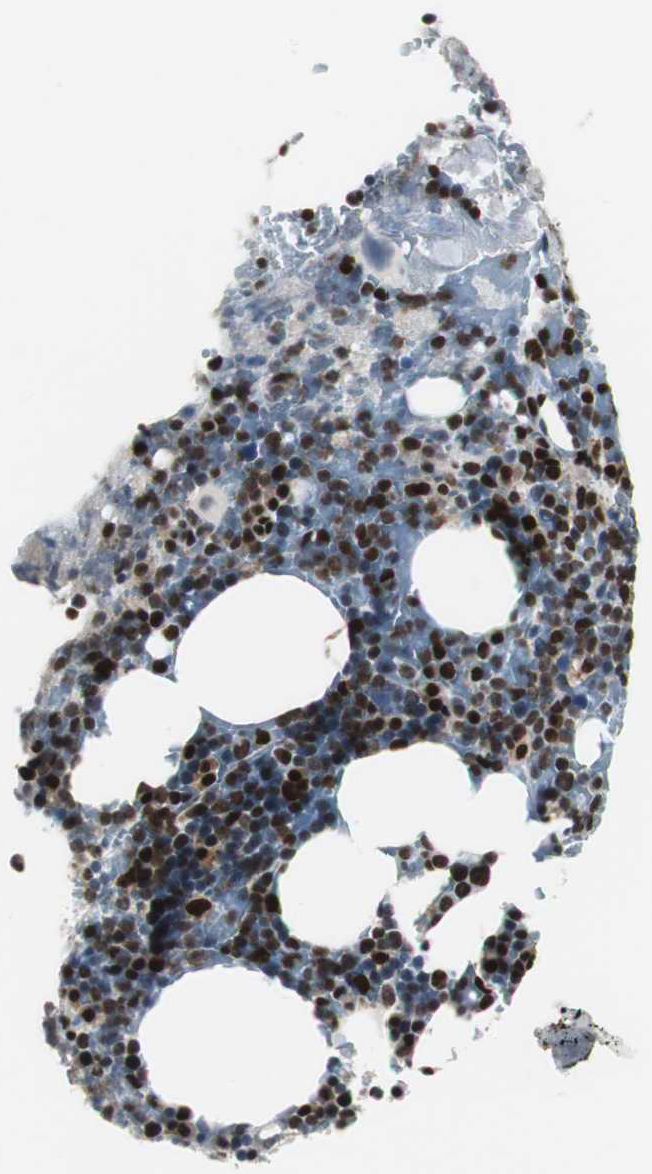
{"staining": {"intensity": "strong", "quantity": ">75%", "location": "nuclear"}, "tissue": "bone marrow", "cell_type": "Hematopoietic cells", "image_type": "normal", "snomed": [{"axis": "morphology", "description": "Normal tissue, NOS"}, {"axis": "topography", "description": "Bone marrow"}], "caption": "Immunohistochemistry photomicrograph of benign human bone marrow stained for a protein (brown), which demonstrates high levels of strong nuclear expression in about >75% of hematopoietic cells.", "gene": "CDK9", "patient": {"sex": "female", "age": 66}}